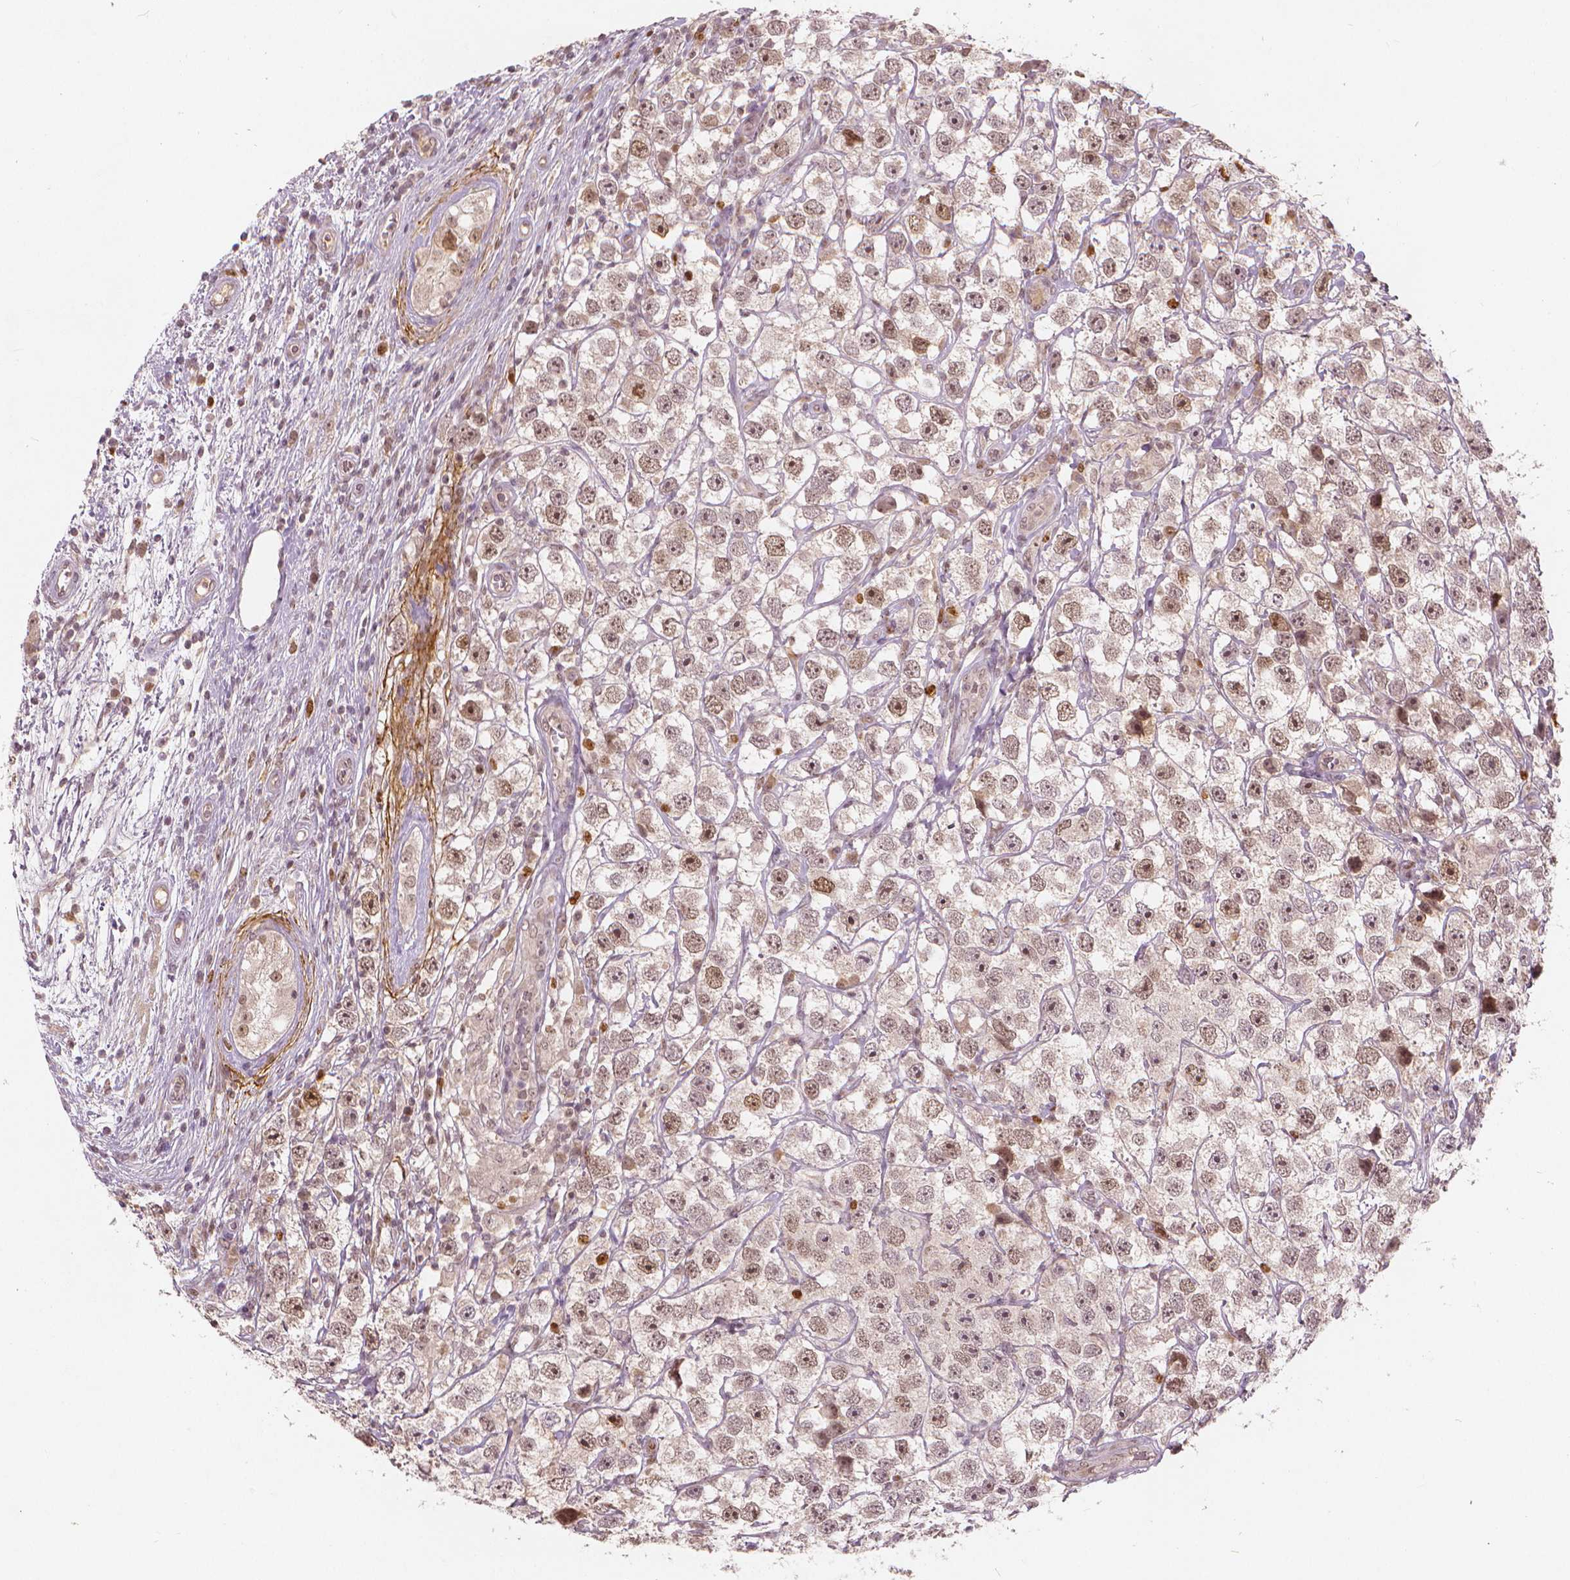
{"staining": {"intensity": "moderate", "quantity": "25%-75%", "location": "nuclear"}, "tissue": "testis cancer", "cell_type": "Tumor cells", "image_type": "cancer", "snomed": [{"axis": "morphology", "description": "Seminoma, NOS"}, {"axis": "topography", "description": "Testis"}], "caption": "High-power microscopy captured an immunohistochemistry image of seminoma (testis), revealing moderate nuclear positivity in approximately 25%-75% of tumor cells.", "gene": "NSD2", "patient": {"sex": "male", "age": 26}}